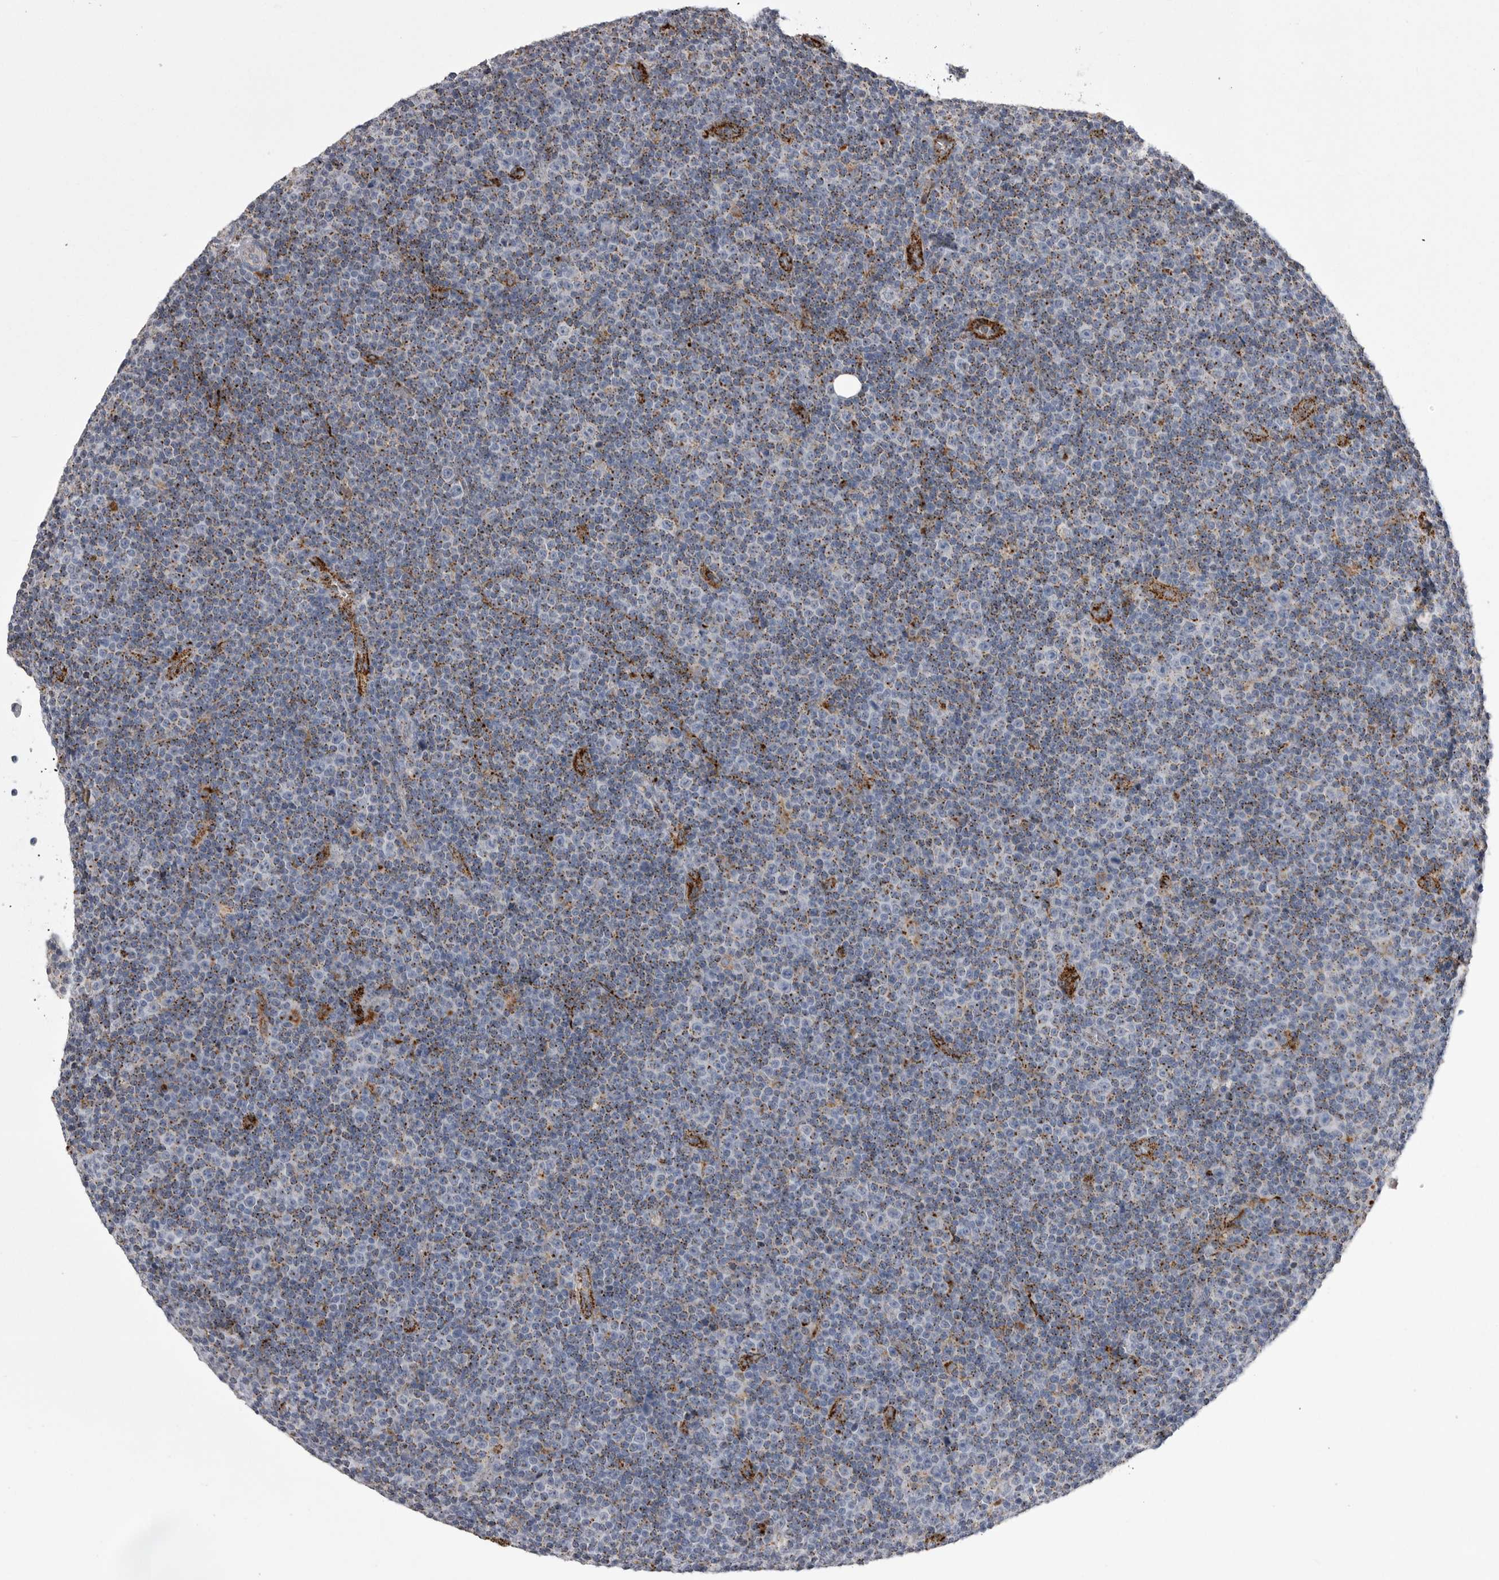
{"staining": {"intensity": "weak", "quantity": ">75%", "location": "cytoplasmic/membranous"}, "tissue": "lymphoma", "cell_type": "Tumor cells", "image_type": "cancer", "snomed": [{"axis": "morphology", "description": "Malignant lymphoma, non-Hodgkin's type, Low grade"}, {"axis": "topography", "description": "Lymph node"}], "caption": "Lymphoma stained for a protein reveals weak cytoplasmic/membranous positivity in tumor cells.", "gene": "PSPN", "patient": {"sex": "female", "age": 67}}